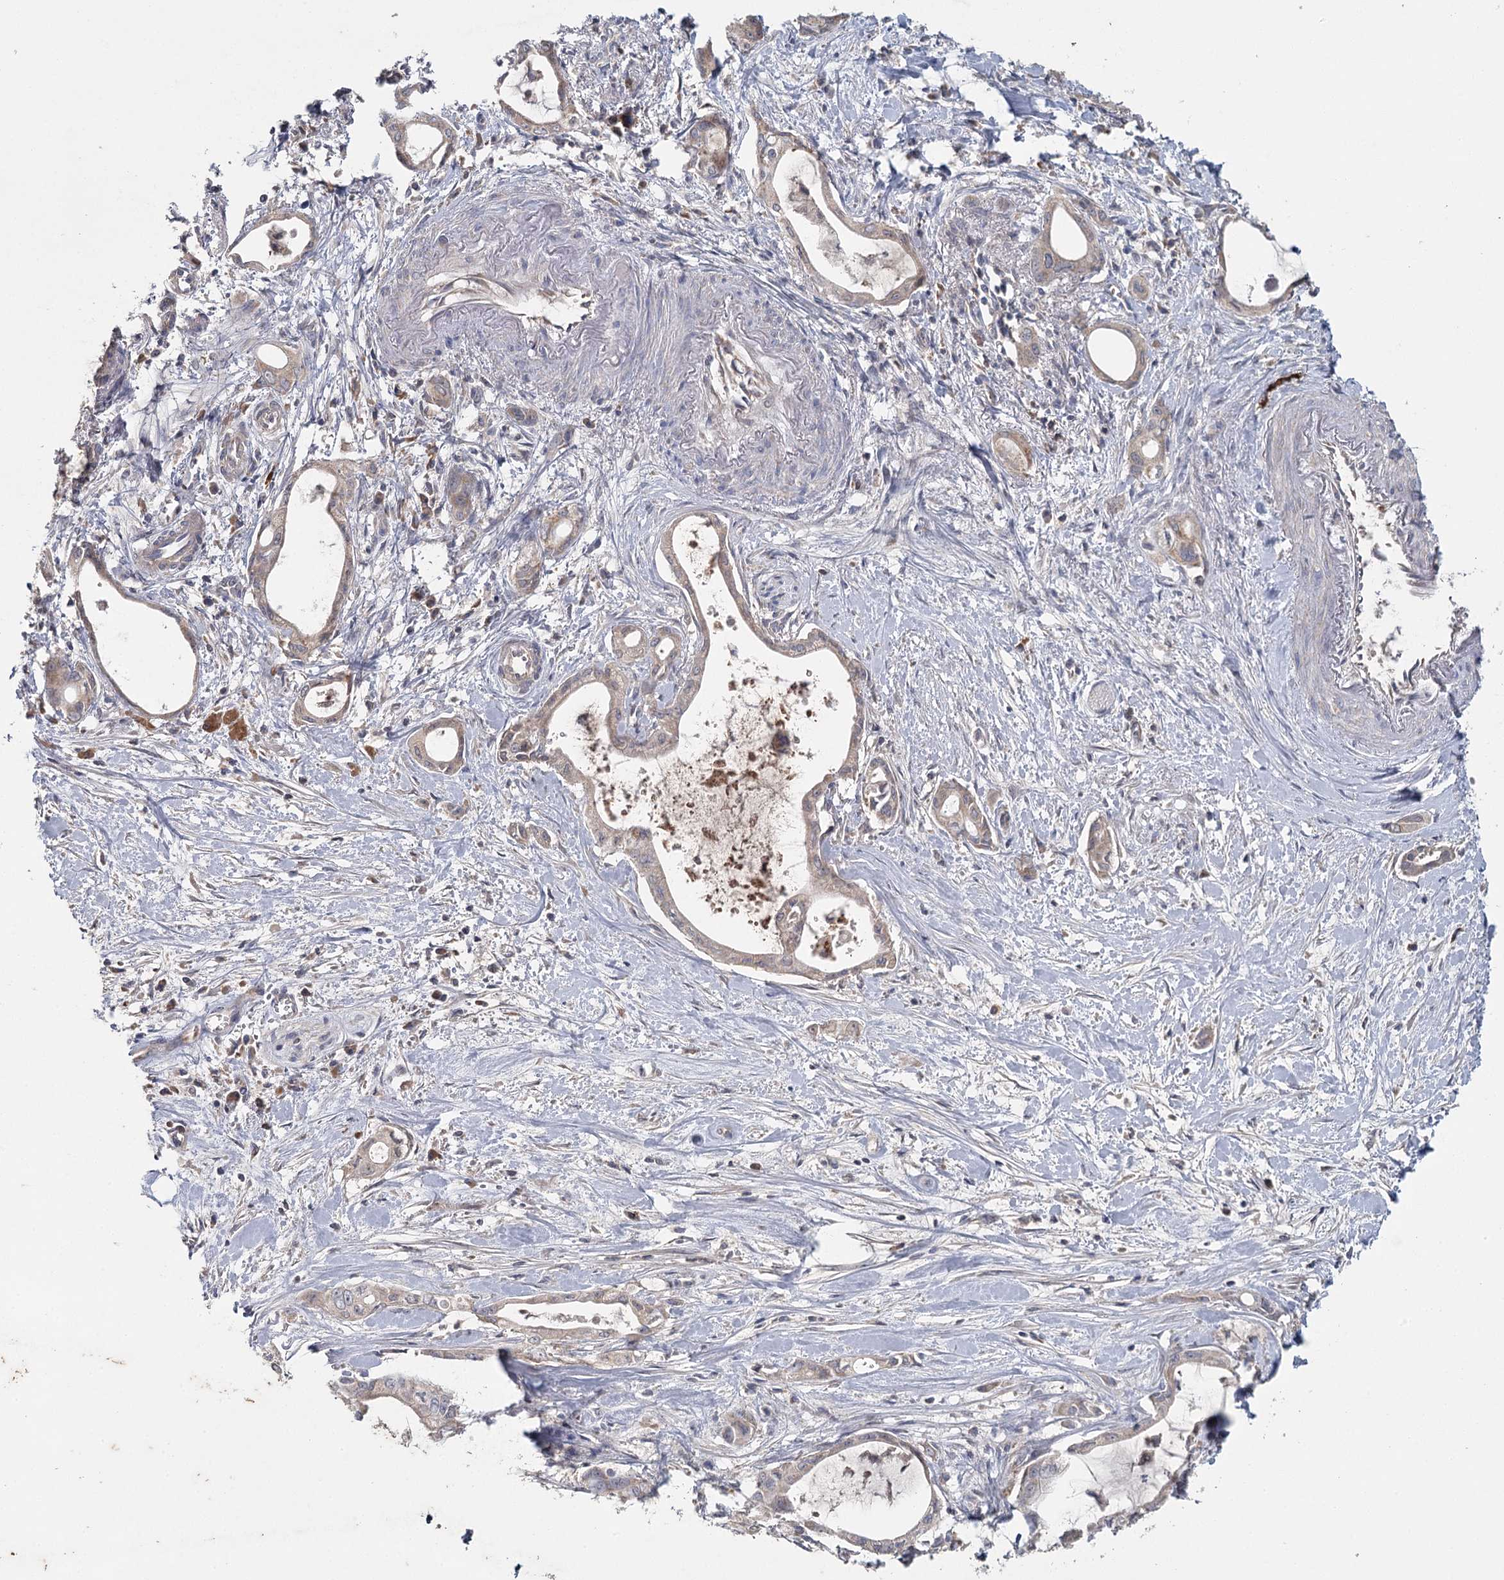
{"staining": {"intensity": "weak", "quantity": ">75%", "location": "cytoplasmic/membranous"}, "tissue": "pancreatic cancer", "cell_type": "Tumor cells", "image_type": "cancer", "snomed": [{"axis": "morphology", "description": "Adenocarcinoma, NOS"}, {"axis": "topography", "description": "Pancreas"}], "caption": "The micrograph displays staining of pancreatic cancer, revealing weak cytoplasmic/membranous protein expression (brown color) within tumor cells.", "gene": "MRPL44", "patient": {"sex": "male", "age": 72}}